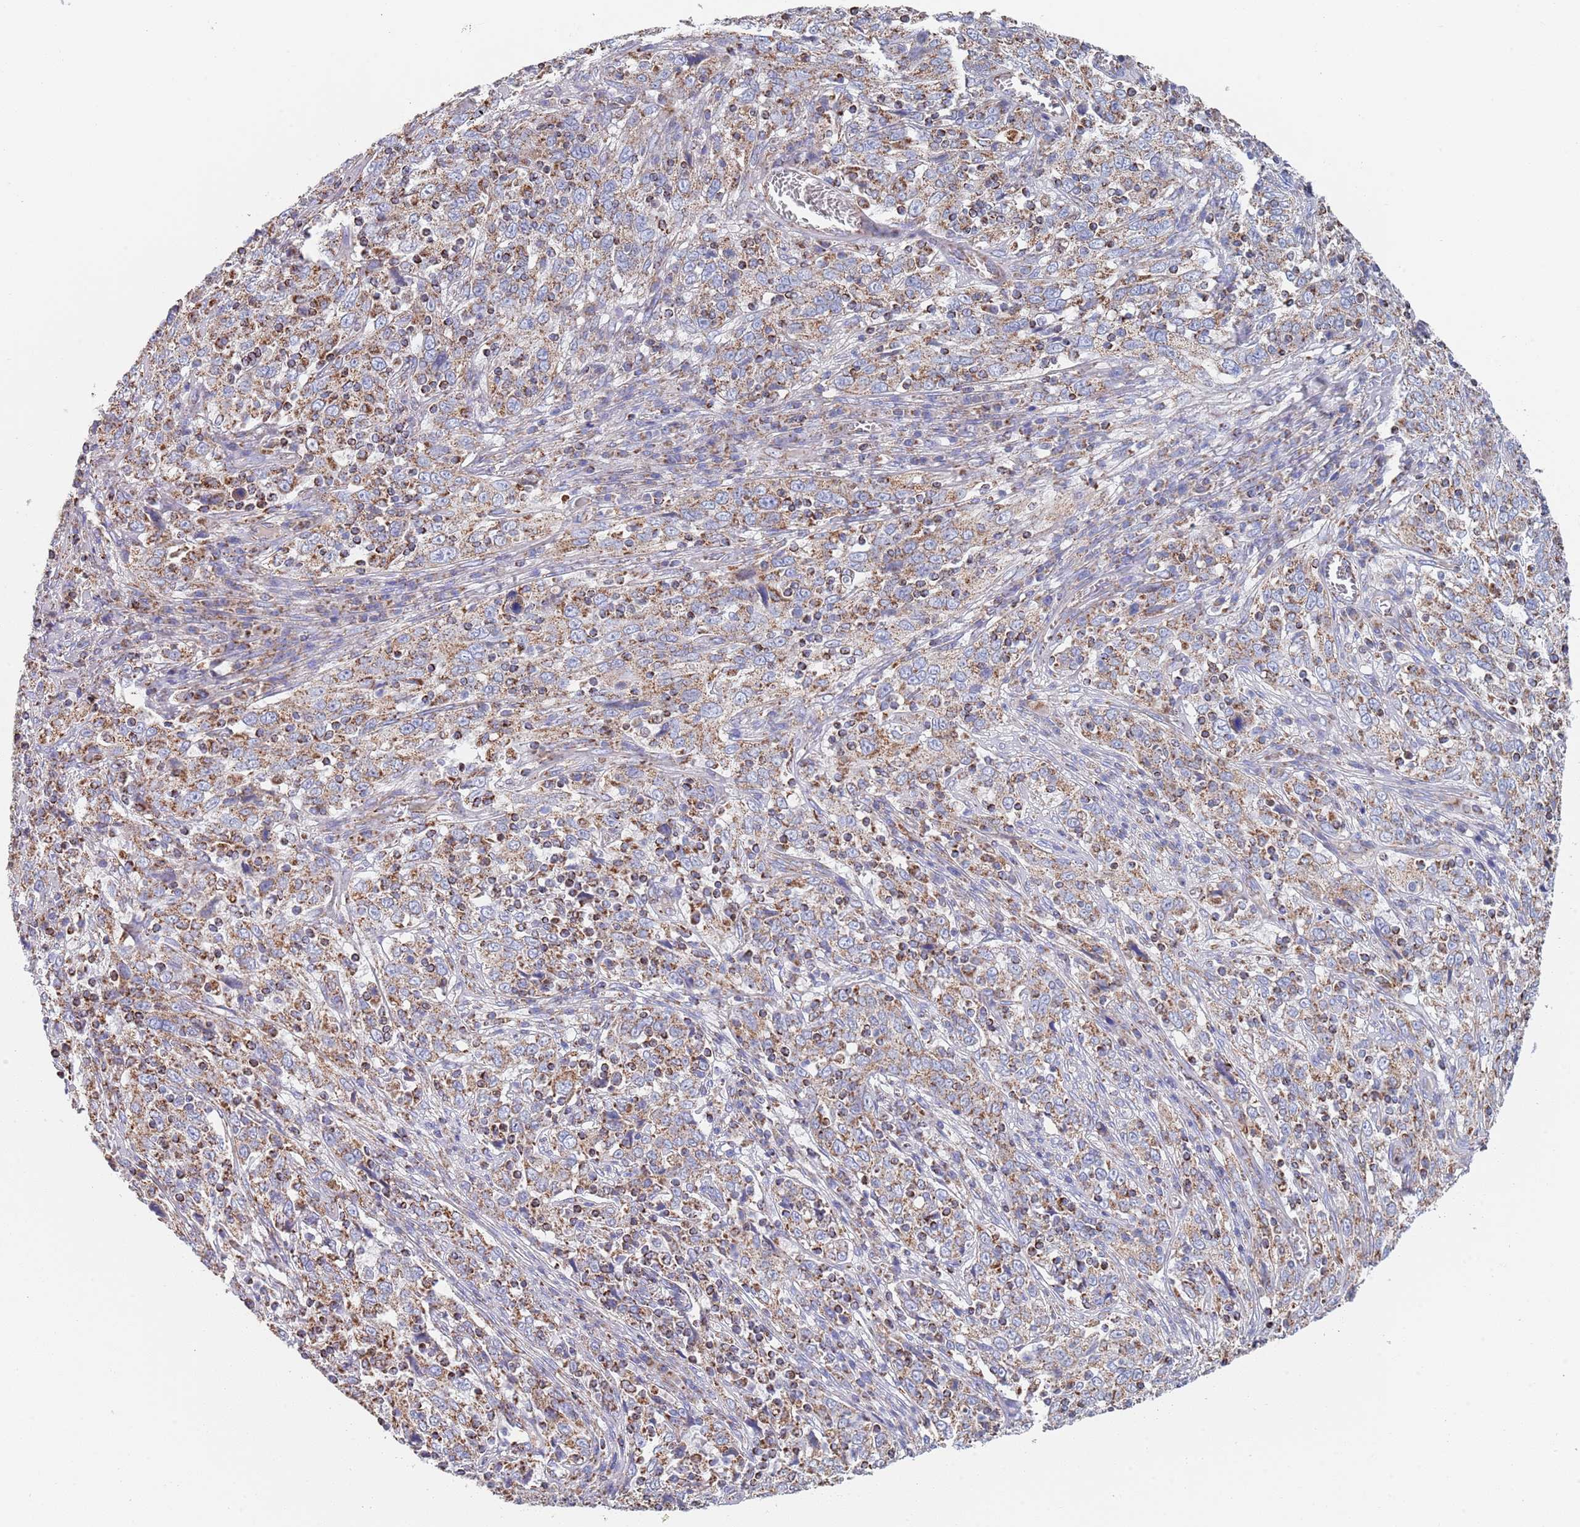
{"staining": {"intensity": "moderate", "quantity": ">75%", "location": "cytoplasmic/membranous"}, "tissue": "cervical cancer", "cell_type": "Tumor cells", "image_type": "cancer", "snomed": [{"axis": "morphology", "description": "Squamous cell carcinoma, NOS"}, {"axis": "topography", "description": "Cervix"}], "caption": "Immunohistochemistry (IHC) micrograph of human cervical cancer stained for a protein (brown), which exhibits medium levels of moderate cytoplasmic/membranous staining in approximately >75% of tumor cells.", "gene": "PGP", "patient": {"sex": "female", "age": 46}}